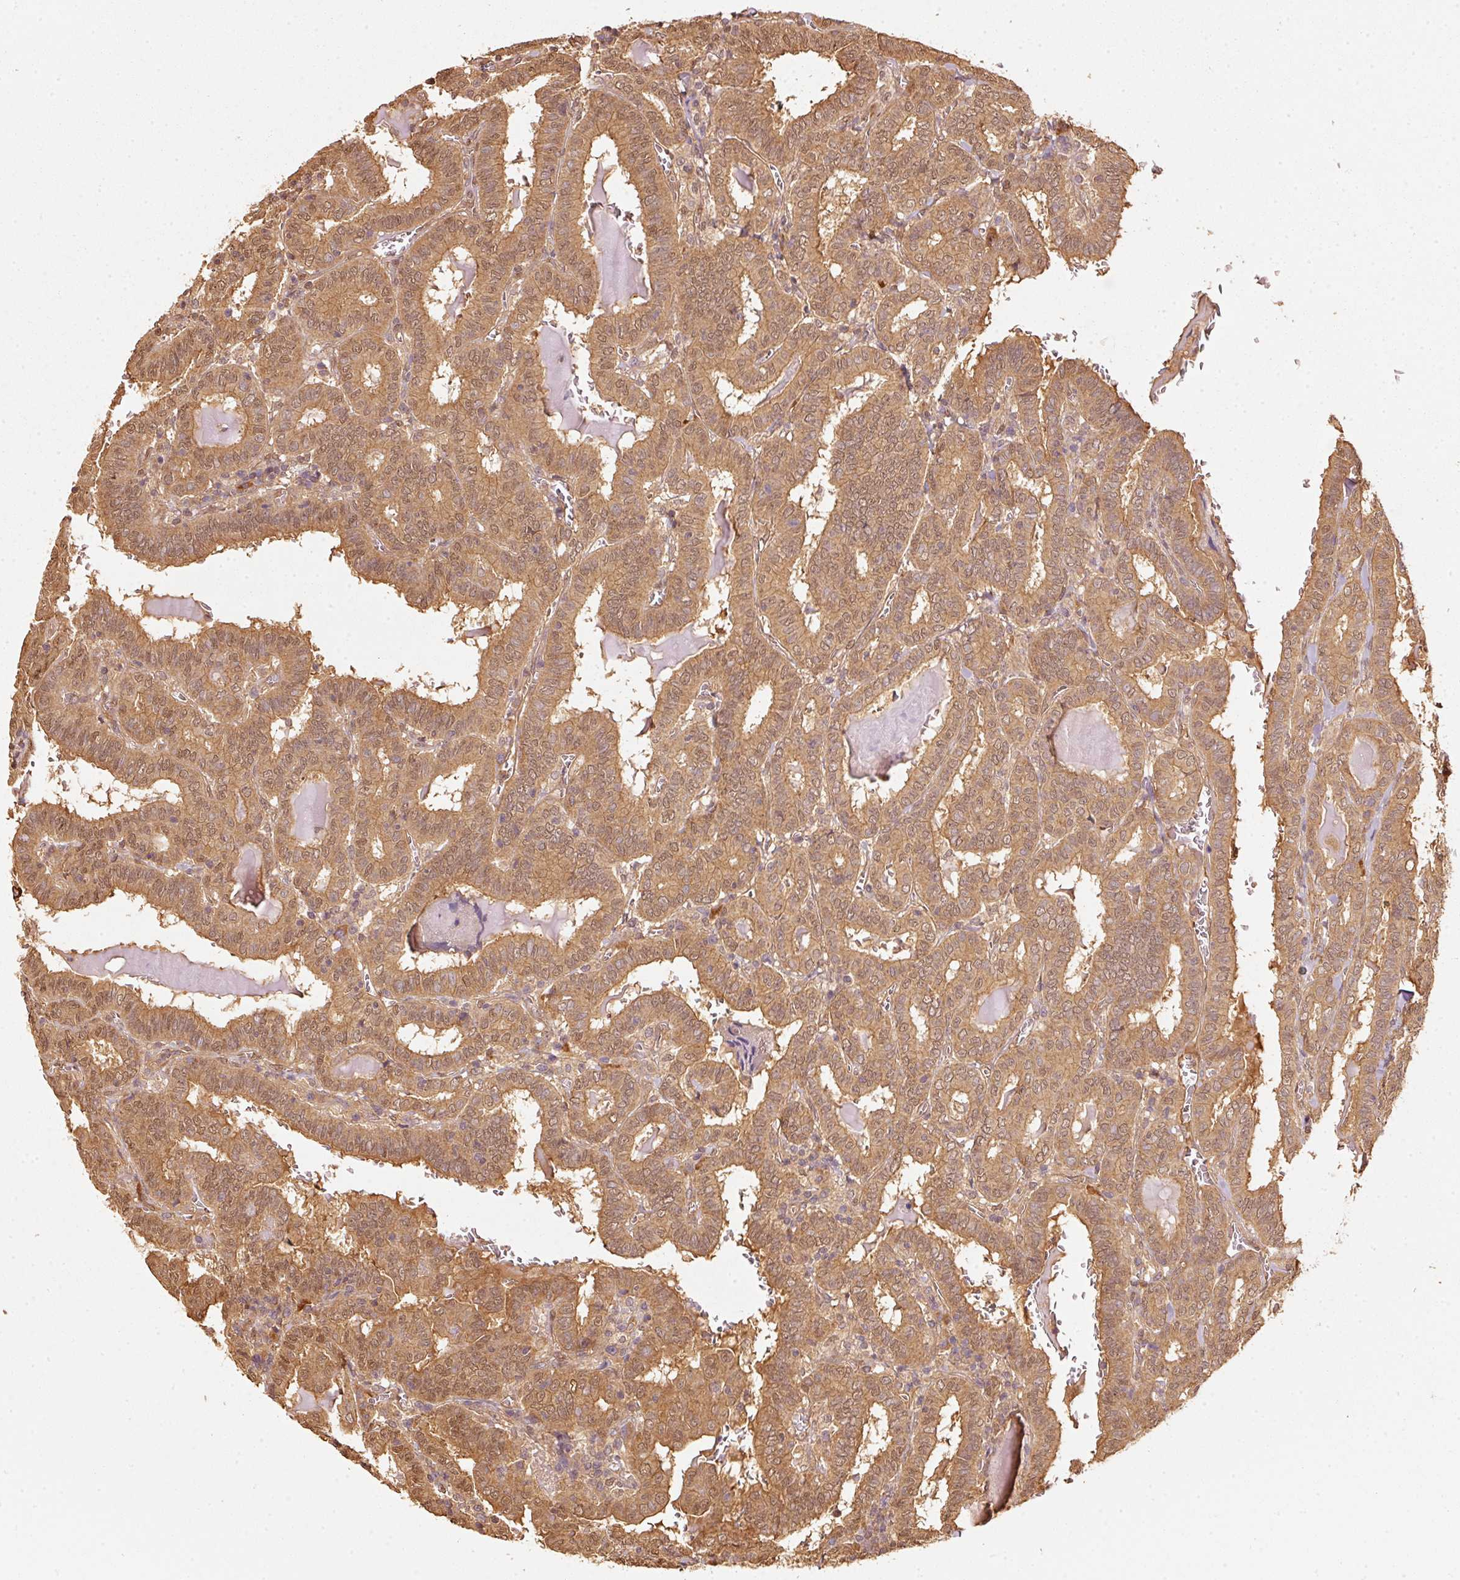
{"staining": {"intensity": "moderate", "quantity": ">75%", "location": "cytoplasmic/membranous,nuclear"}, "tissue": "thyroid cancer", "cell_type": "Tumor cells", "image_type": "cancer", "snomed": [{"axis": "morphology", "description": "Papillary adenocarcinoma, NOS"}, {"axis": "topography", "description": "Thyroid gland"}], "caption": "Thyroid papillary adenocarcinoma stained with DAB (3,3'-diaminobenzidine) immunohistochemistry demonstrates medium levels of moderate cytoplasmic/membranous and nuclear positivity in approximately >75% of tumor cells. (Brightfield microscopy of DAB IHC at high magnification).", "gene": "STAU1", "patient": {"sex": "female", "age": 72}}